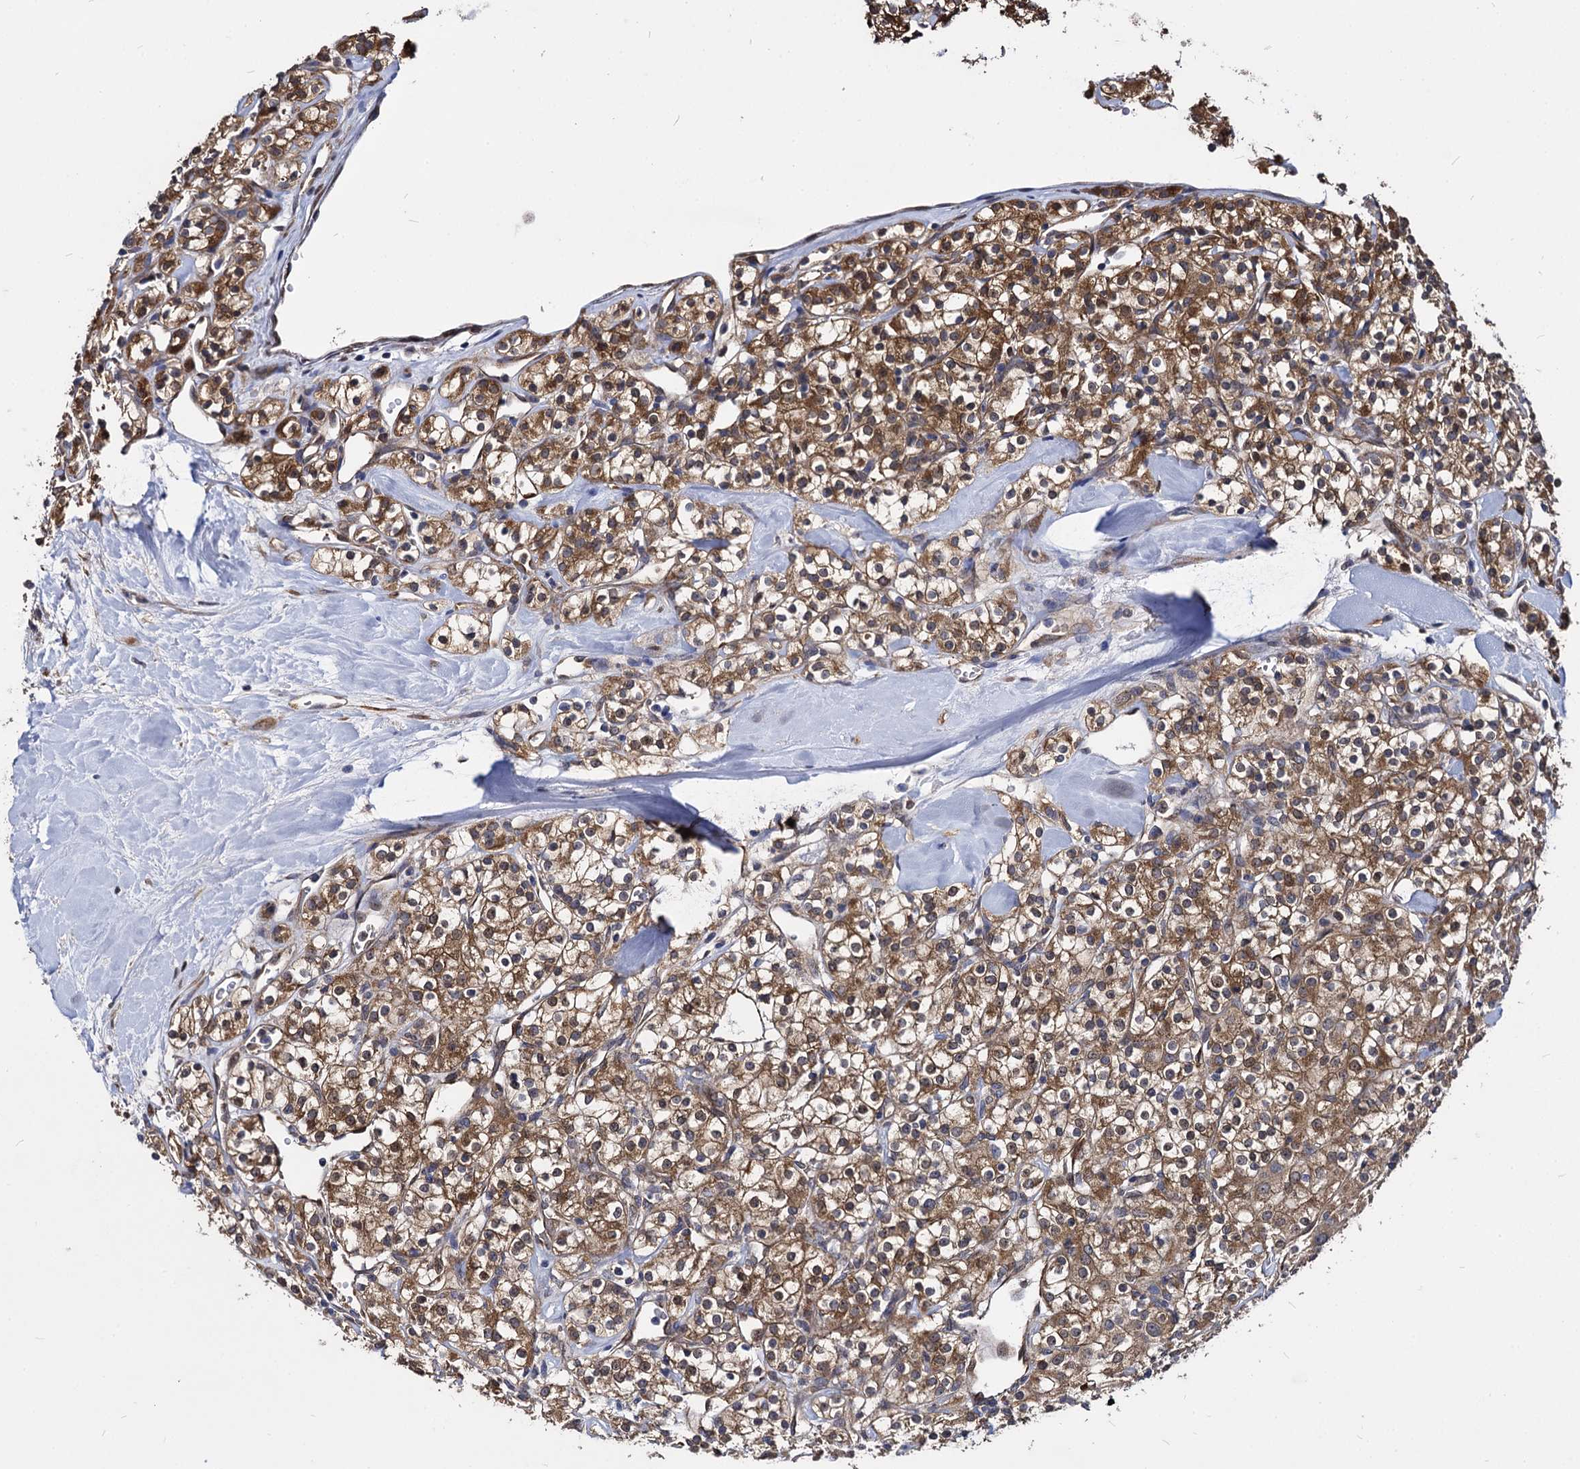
{"staining": {"intensity": "moderate", "quantity": ">75%", "location": "cytoplasmic/membranous"}, "tissue": "renal cancer", "cell_type": "Tumor cells", "image_type": "cancer", "snomed": [{"axis": "morphology", "description": "Adenocarcinoma, NOS"}, {"axis": "topography", "description": "Kidney"}], "caption": "Moderate cytoplasmic/membranous positivity is seen in approximately >75% of tumor cells in renal cancer. (Brightfield microscopy of DAB IHC at high magnification).", "gene": "NME1", "patient": {"sex": "male", "age": 77}}